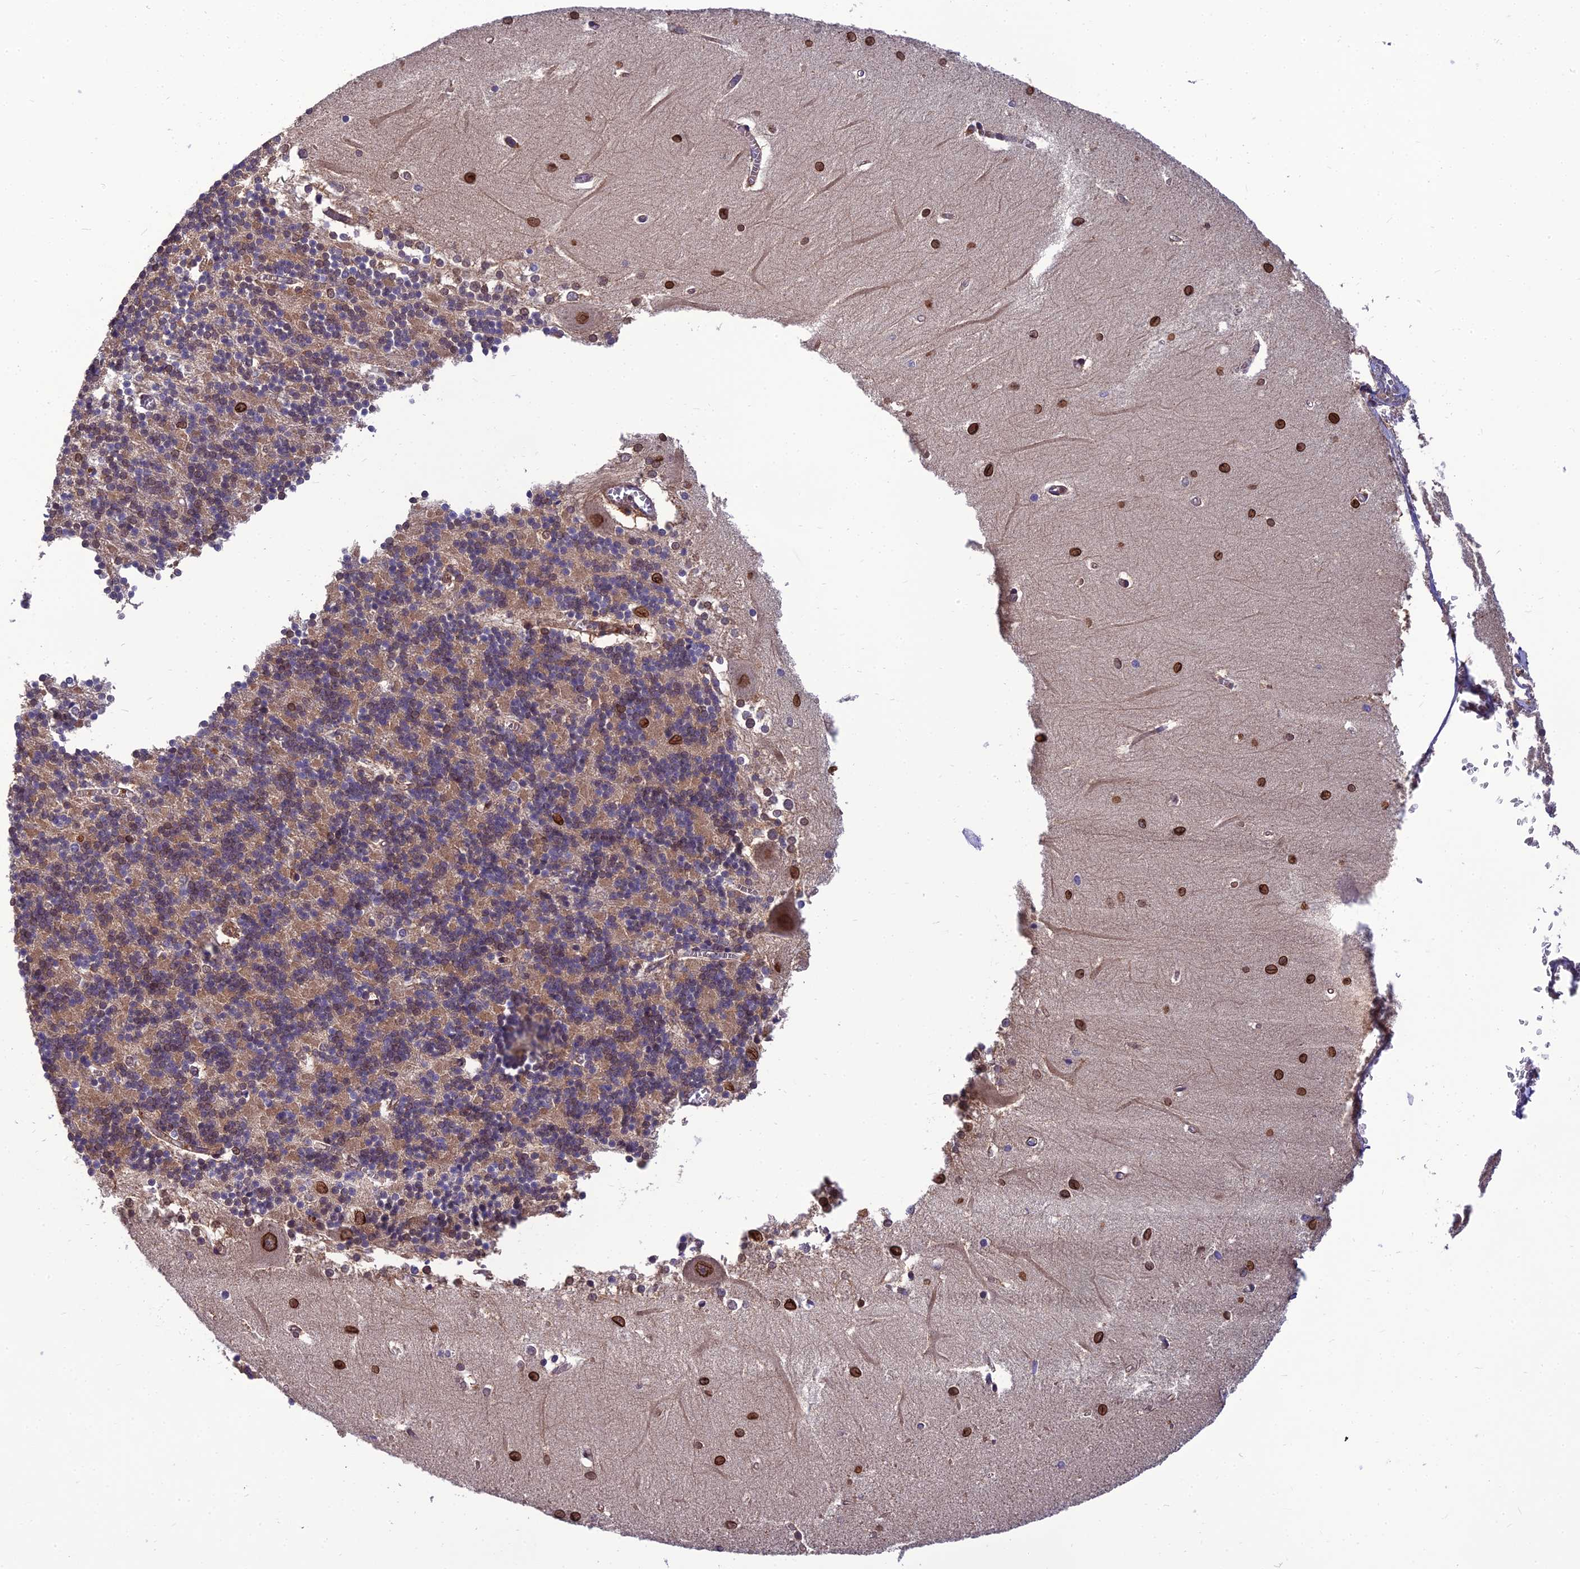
{"staining": {"intensity": "moderate", "quantity": "<25%", "location": "cytoplasmic/membranous,nuclear"}, "tissue": "cerebellum", "cell_type": "Cells in granular layer", "image_type": "normal", "snomed": [{"axis": "morphology", "description": "Normal tissue, NOS"}, {"axis": "topography", "description": "Cerebellum"}], "caption": "A brown stain highlights moderate cytoplasmic/membranous,nuclear positivity of a protein in cells in granular layer of normal human cerebellum.", "gene": "UMAD1", "patient": {"sex": "male", "age": 37}}